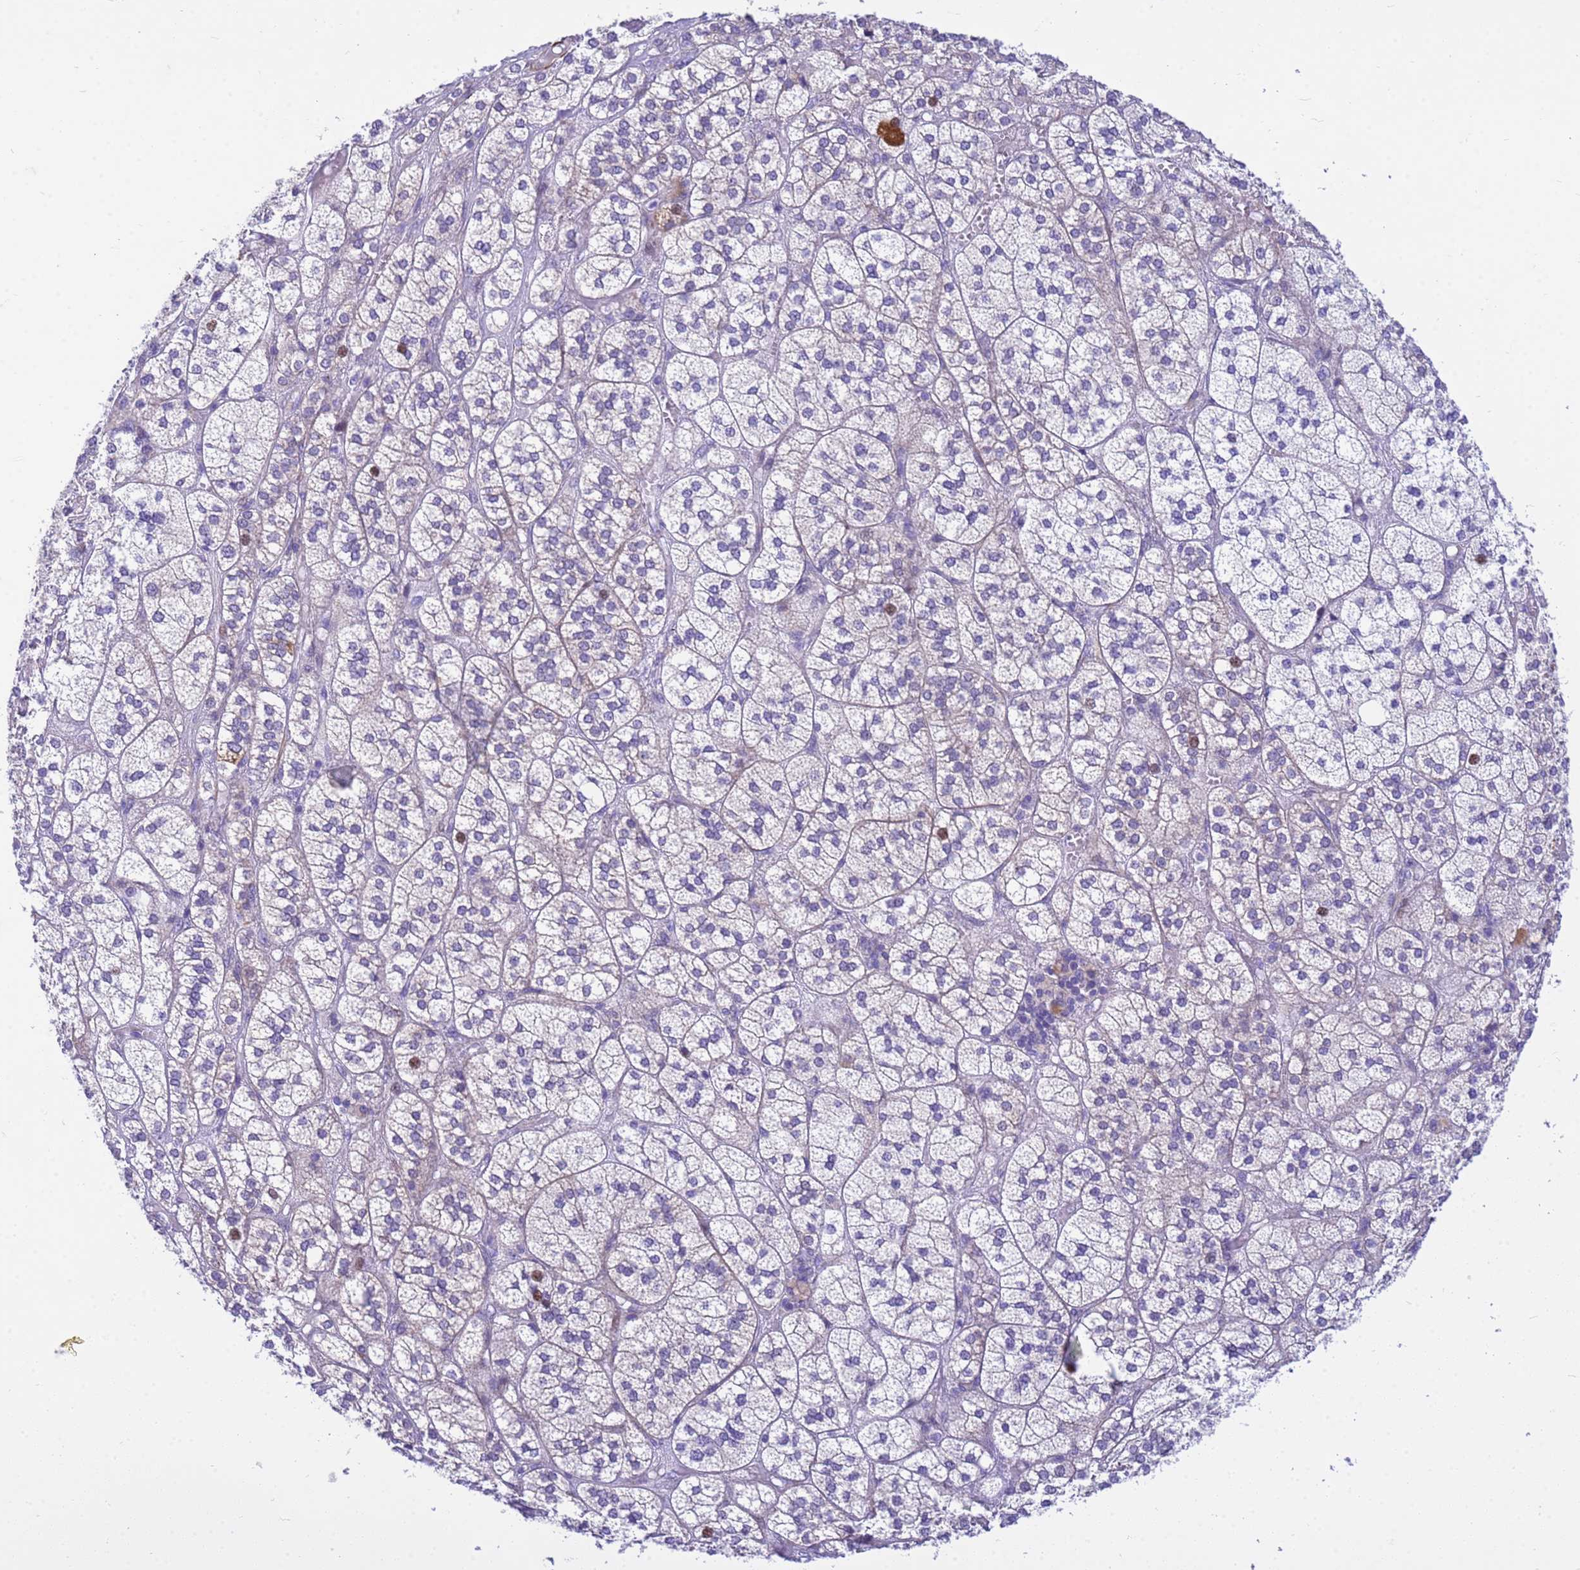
{"staining": {"intensity": "strong", "quantity": "<25%", "location": "cytoplasmic/membranous,nuclear"}, "tissue": "adrenal gland", "cell_type": "Glandular cells", "image_type": "normal", "snomed": [{"axis": "morphology", "description": "Normal tissue, NOS"}, {"axis": "topography", "description": "Adrenal gland"}], "caption": "Immunohistochemistry of unremarkable adrenal gland demonstrates medium levels of strong cytoplasmic/membranous,nuclear staining in approximately <25% of glandular cells. The staining is performed using DAB brown chromogen to label protein expression. The nuclei are counter-stained blue using hematoxylin.", "gene": "P2RX7", "patient": {"sex": "female", "age": 61}}